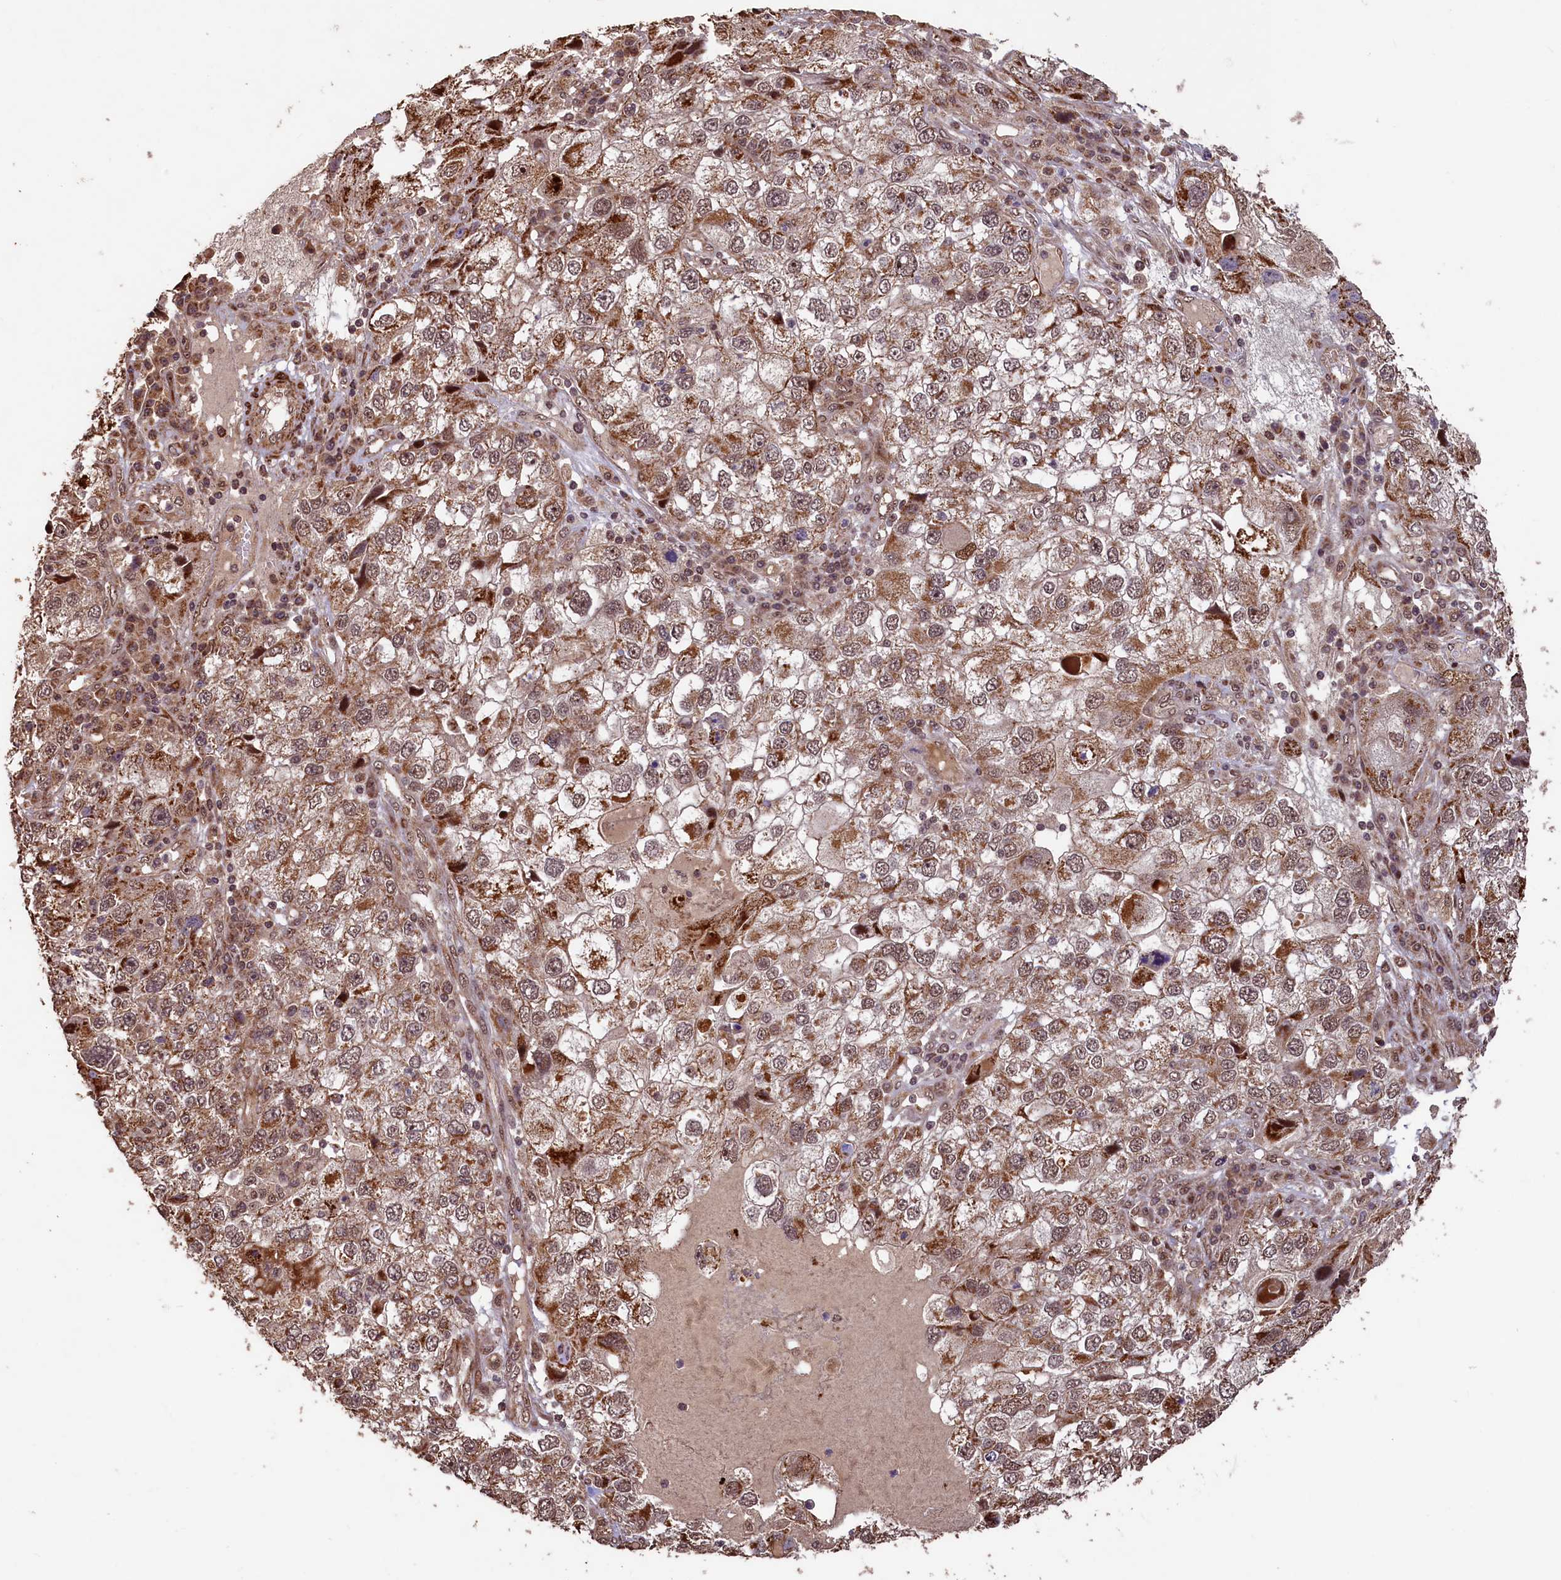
{"staining": {"intensity": "moderate", "quantity": ">75%", "location": "cytoplasmic/membranous,nuclear"}, "tissue": "endometrial cancer", "cell_type": "Tumor cells", "image_type": "cancer", "snomed": [{"axis": "morphology", "description": "Adenocarcinoma, NOS"}, {"axis": "topography", "description": "Endometrium"}], "caption": "Endometrial cancer (adenocarcinoma) was stained to show a protein in brown. There is medium levels of moderate cytoplasmic/membranous and nuclear expression in approximately >75% of tumor cells.", "gene": "SHPRH", "patient": {"sex": "female", "age": 49}}